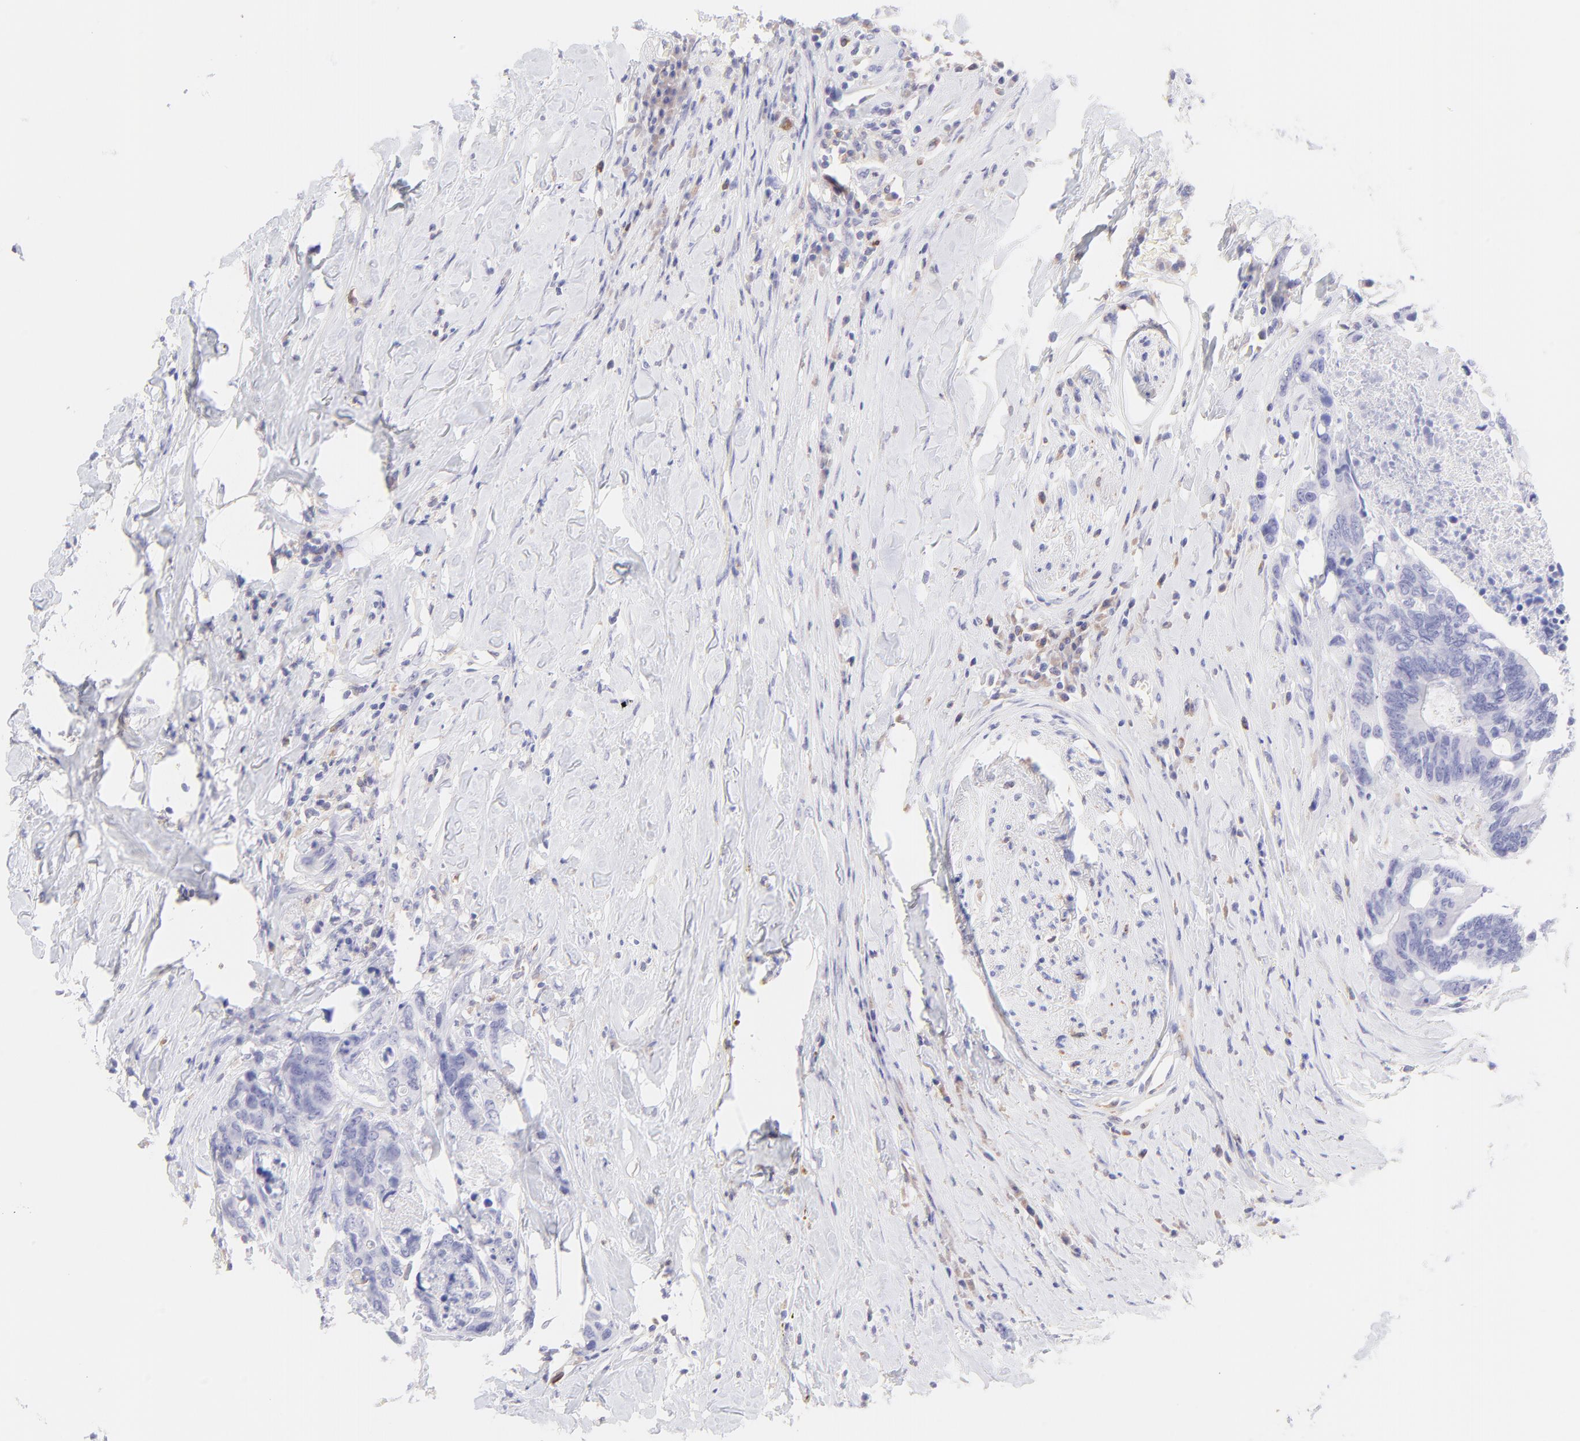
{"staining": {"intensity": "negative", "quantity": "none", "location": "none"}, "tissue": "colorectal cancer", "cell_type": "Tumor cells", "image_type": "cancer", "snomed": [{"axis": "morphology", "description": "Adenocarcinoma, NOS"}, {"axis": "topography", "description": "Rectum"}], "caption": "Protein analysis of colorectal adenocarcinoma reveals no significant staining in tumor cells.", "gene": "IRAG2", "patient": {"sex": "male", "age": 55}}